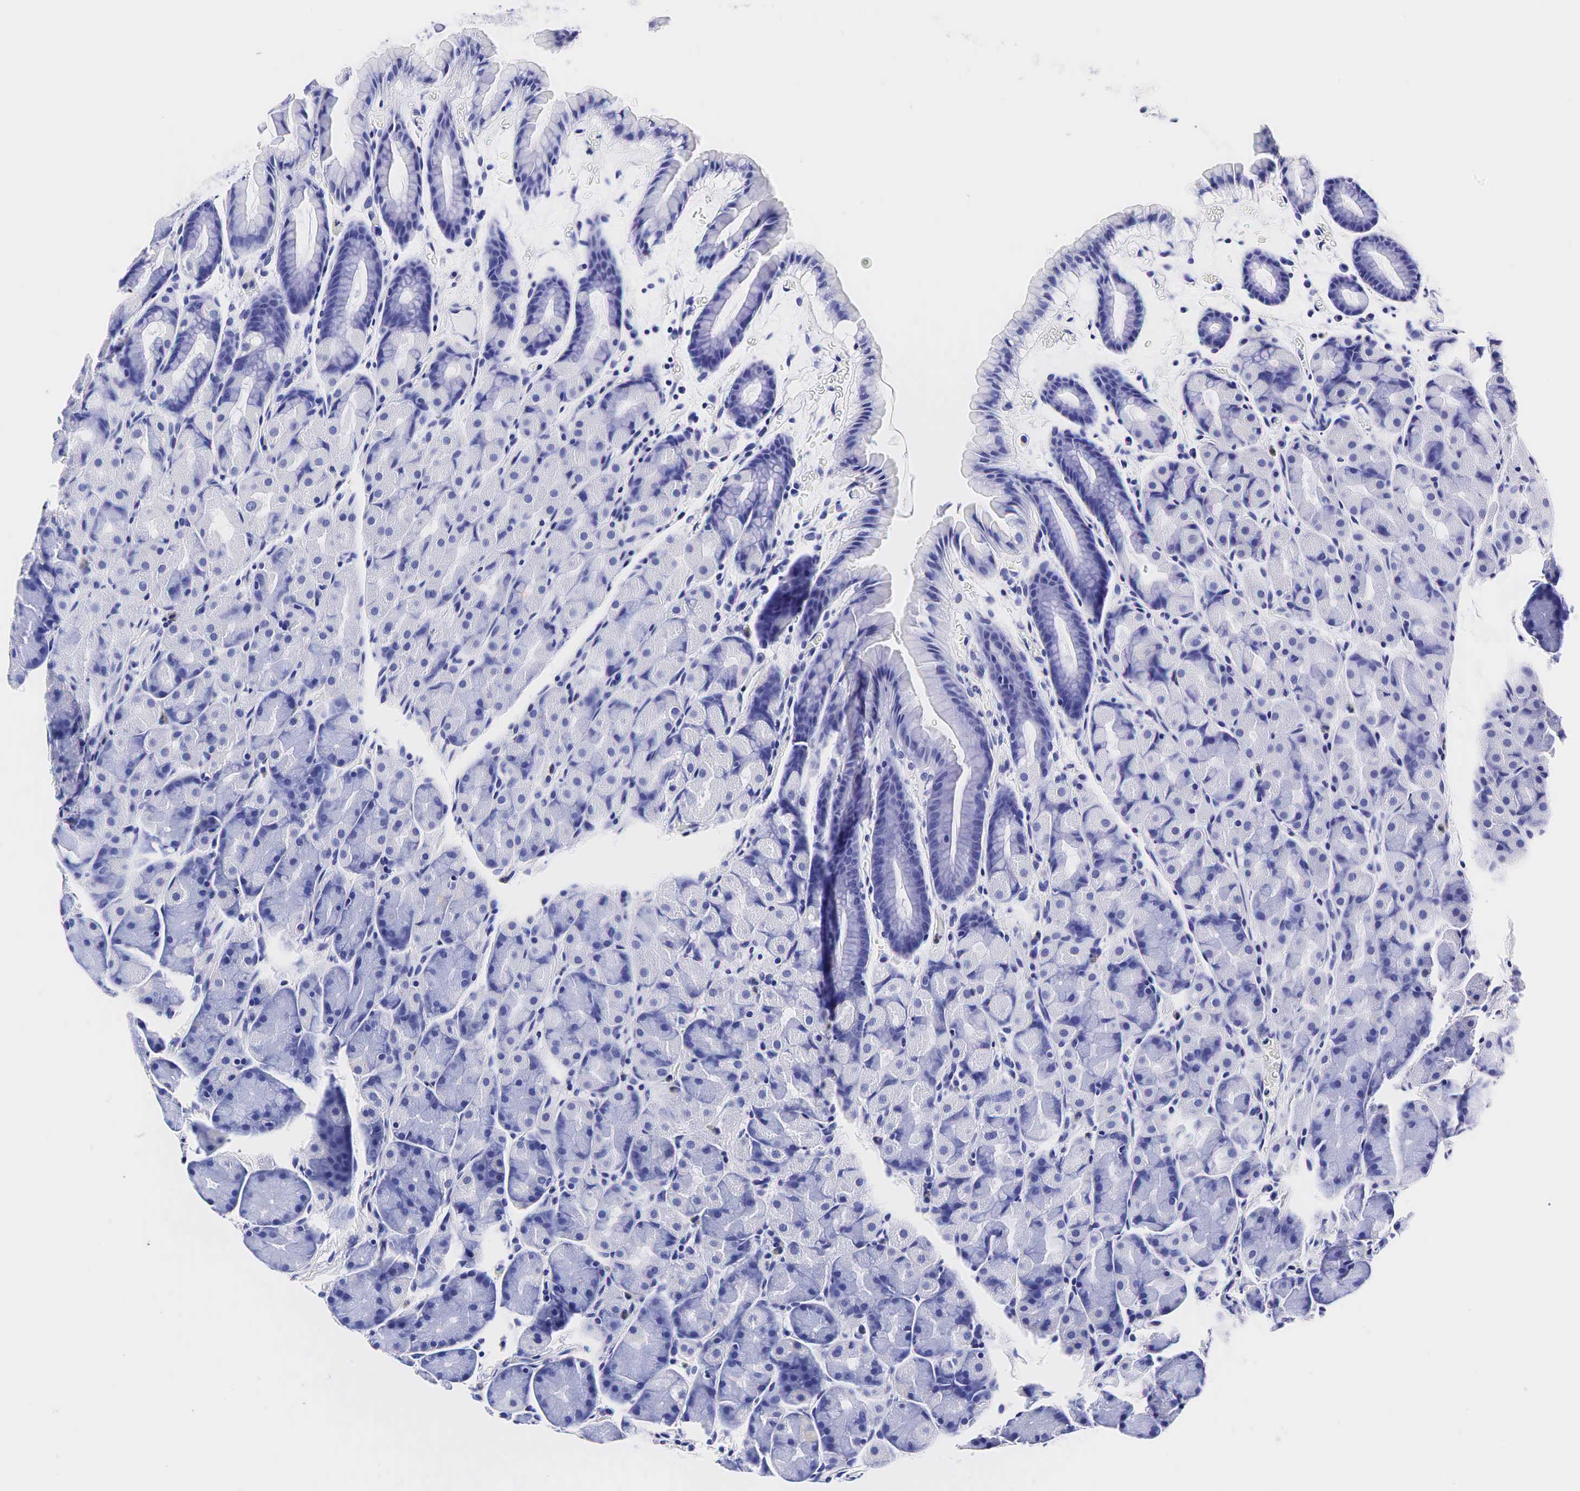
{"staining": {"intensity": "negative", "quantity": "none", "location": "none"}, "tissue": "stomach", "cell_type": "Glandular cells", "image_type": "normal", "snomed": [{"axis": "morphology", "description": "Adenocarcinoma, NOS"}, {"axis": "topography", "description": "Stomach, upper"}], "caption": "IHC micrograph of benign stomach: stomach stained with DAB (3,3'-diaminobenzidine) exhibits no significant protein positivity in glandular cells.", "gene": "TG", "patient": {"sex": "male", "age": 47}}